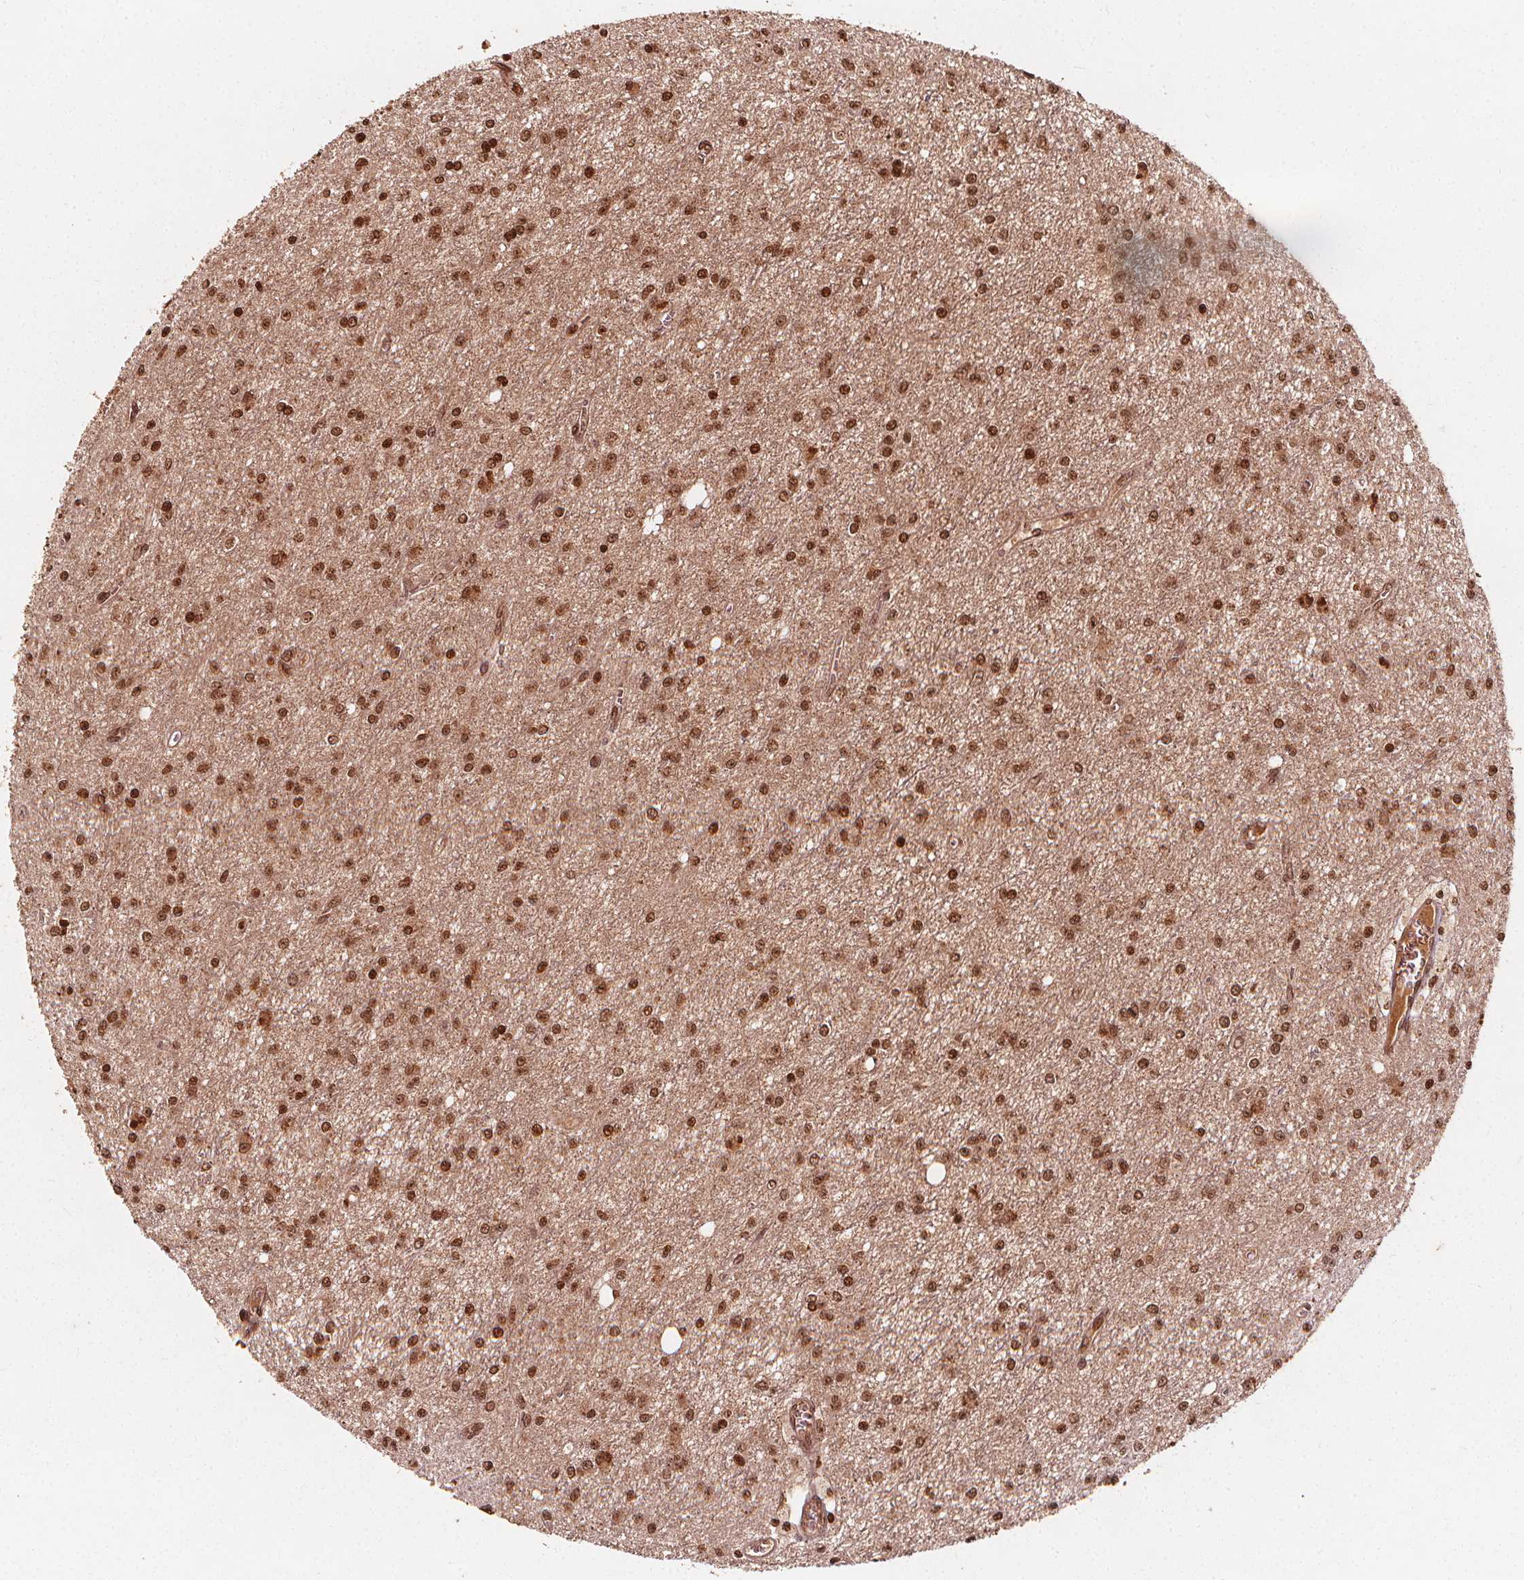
{"staining": {"intensity": "moderate", "quantity": ">75%", "location": "nuclear"}, "tissue": "glioma", "cell_type": "Tumor cells", "image_type": "cancer", "snomed": [{"axis": "morphology", "description": "Glioma, malignant, Low grade"}, {"axis": "topography", "description": "Brain"}], "caption": "Human malignant low-grade glioma stained with a brown dye displays moderate nuclear positive positivity in approximately >75% of tumor cells.", "gene": "H3C14", "patient": {"sex": "female", "age": 45}}